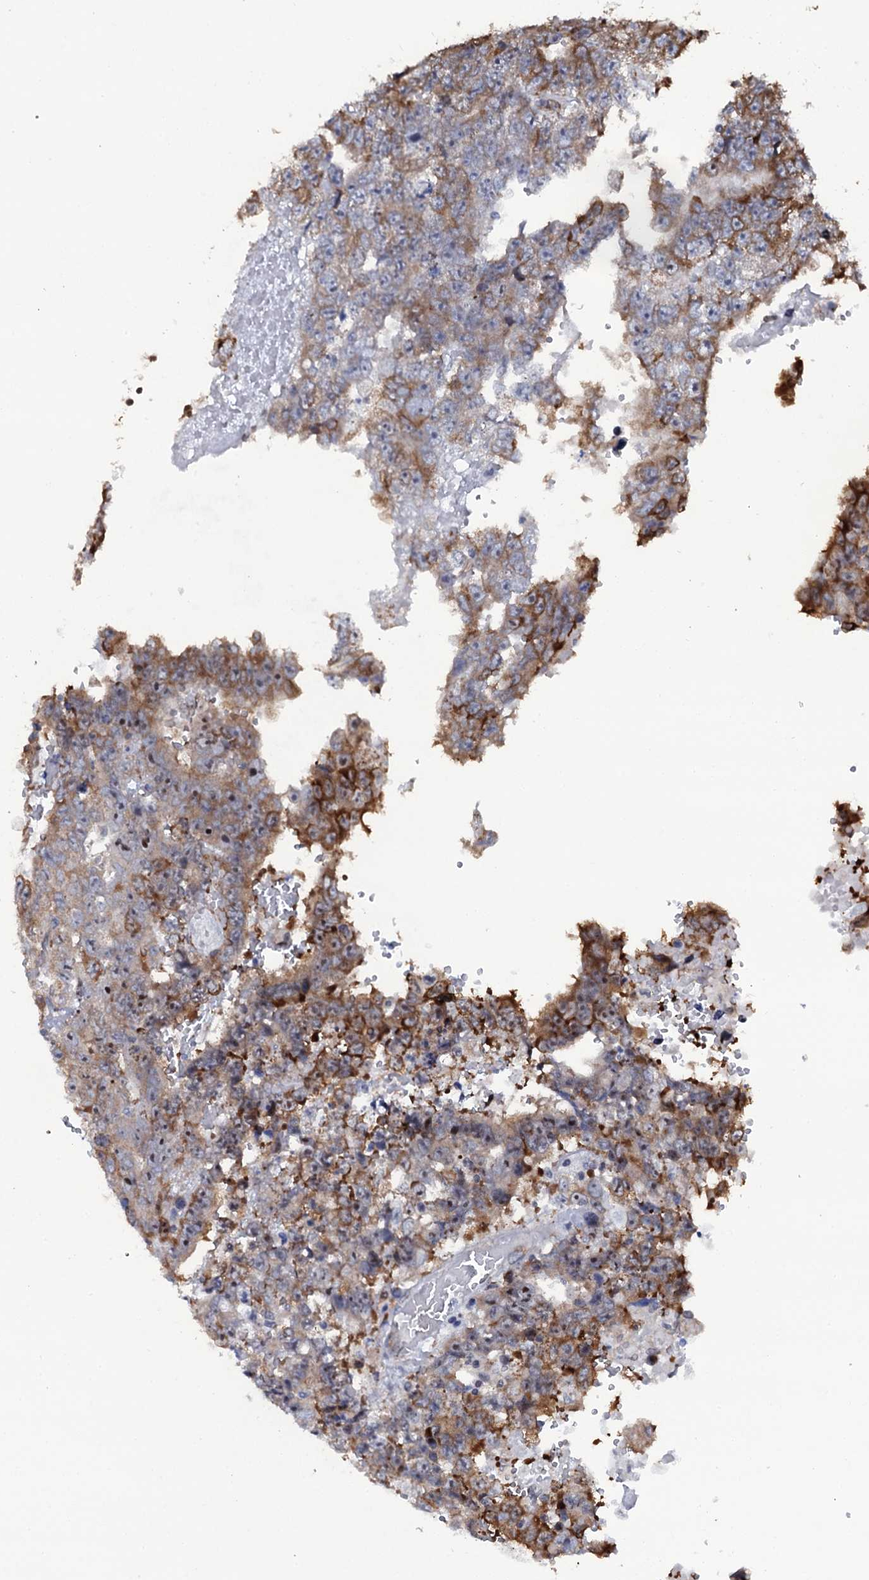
{"staining": {"intensity": "moderate", "quantity": "<25%", "location": "cytoplasmic/membranous"}, "tissue": "testis cancer", "cell_type": "Tumor cells", "image_type": "cancer", "snomed": [{"axis": "morphology", "description": "Carcinoma, Embryonal, NOS"}, {"axis": "topography", "description": "Testis"}], "caption": "IHC photomicrograph of testis cancer (embryonal carcinoma) stained for a protein (brown), which reveals low levels of moderate cytoplasmic/membranous positivity in approximately <25% of tumor cells.", "gene": "SPTY2D1", "patient": {"sex": "male", "age": 25}}